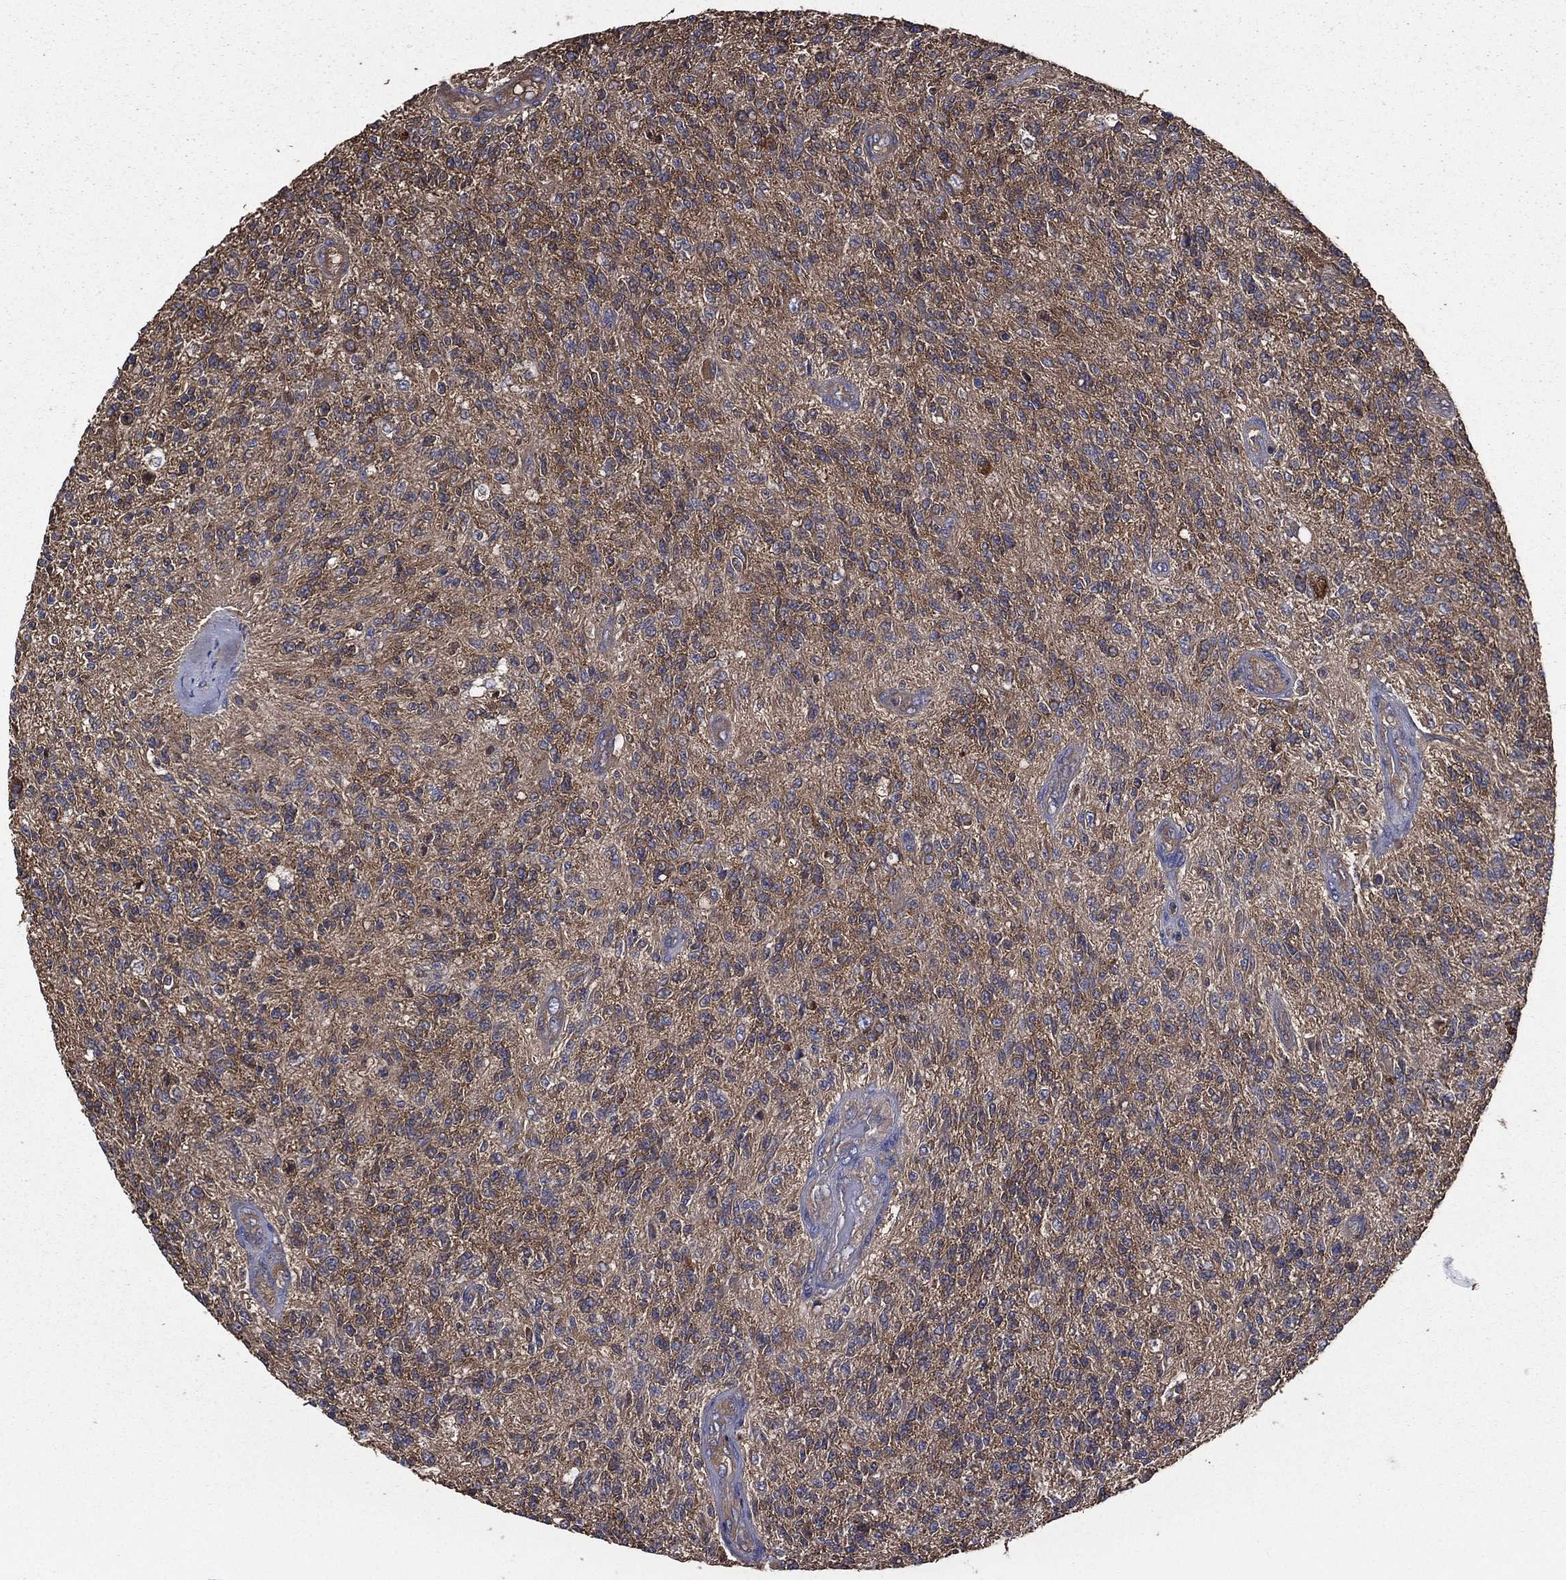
{"staining": {"intensity": "weak", "quantity": ">75%", "location": "cytoplasmic/membranous"}, "tissue": "glioma", "cell_type": "Tumor cells", "image_type": "cancer", "snomed": [{"axis": "morphology", "description": "Glioma, malignant, High grade"}, {"axis": "topography", "description": "Brain"}], "caption": "Protein expression analysis of glioma reveals weak cytoplasmic/membranous staining in about >75% of tumor cells.", "gene": "SARS1", "patient": {"sex": "male", "age": 56}}